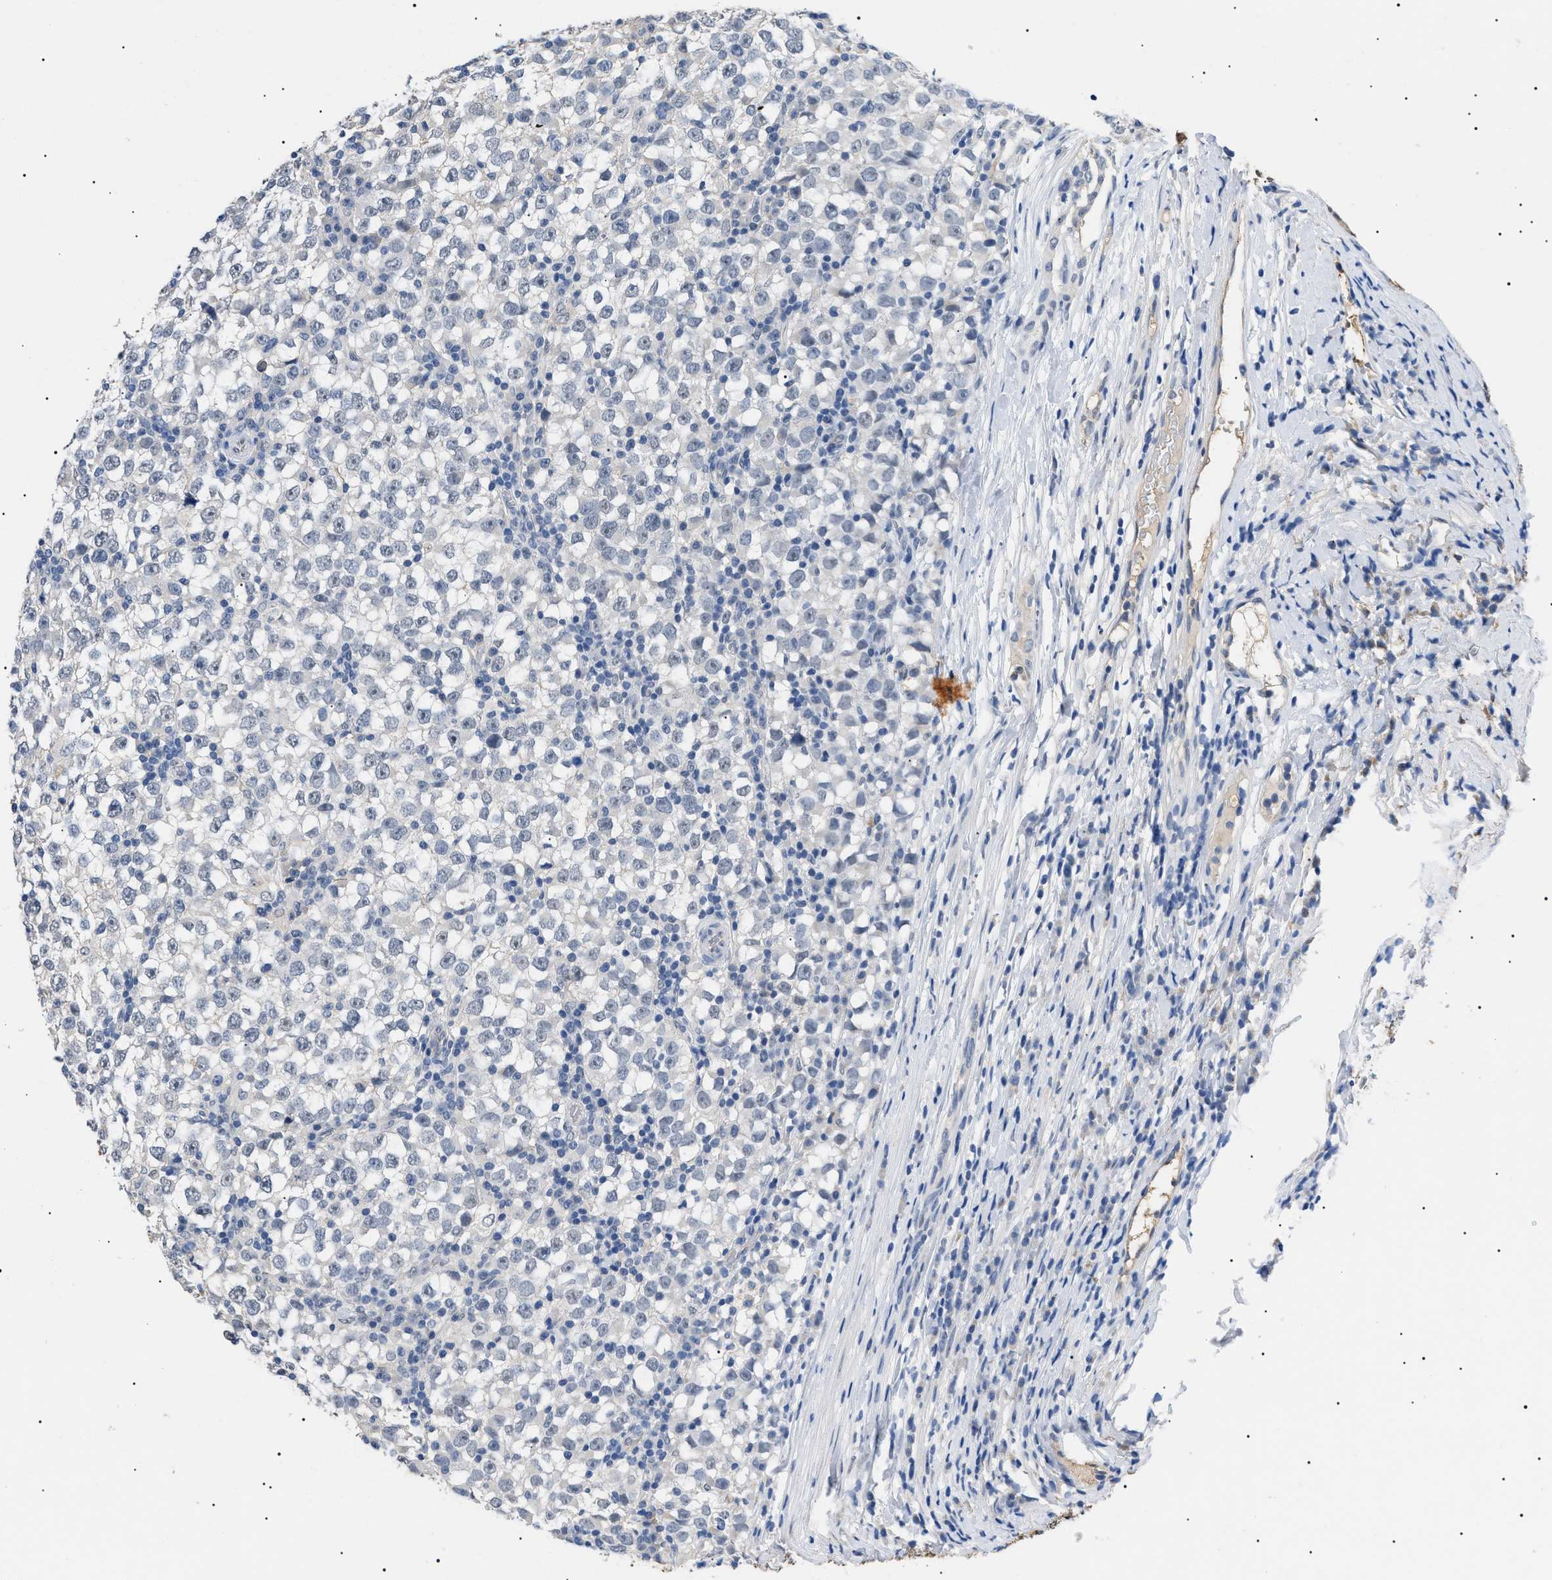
{"staining": {"intensity": "negative", "quantity": "none", "location": "none"}, "tissue": "testis cancer", "cell_type": "Tumor cells", "image_type": "cancer", "snomed": [{"axis": "morphology", "description": "Seminoma, NOS"}, {"axis": "topography", "description": "Testis"}], "caption": "The histopathology image displays no significant expression in tumor cells of seminoma (testis).", "gene": "PRRT2", "patient": {"sex": "male", "age": 65}}